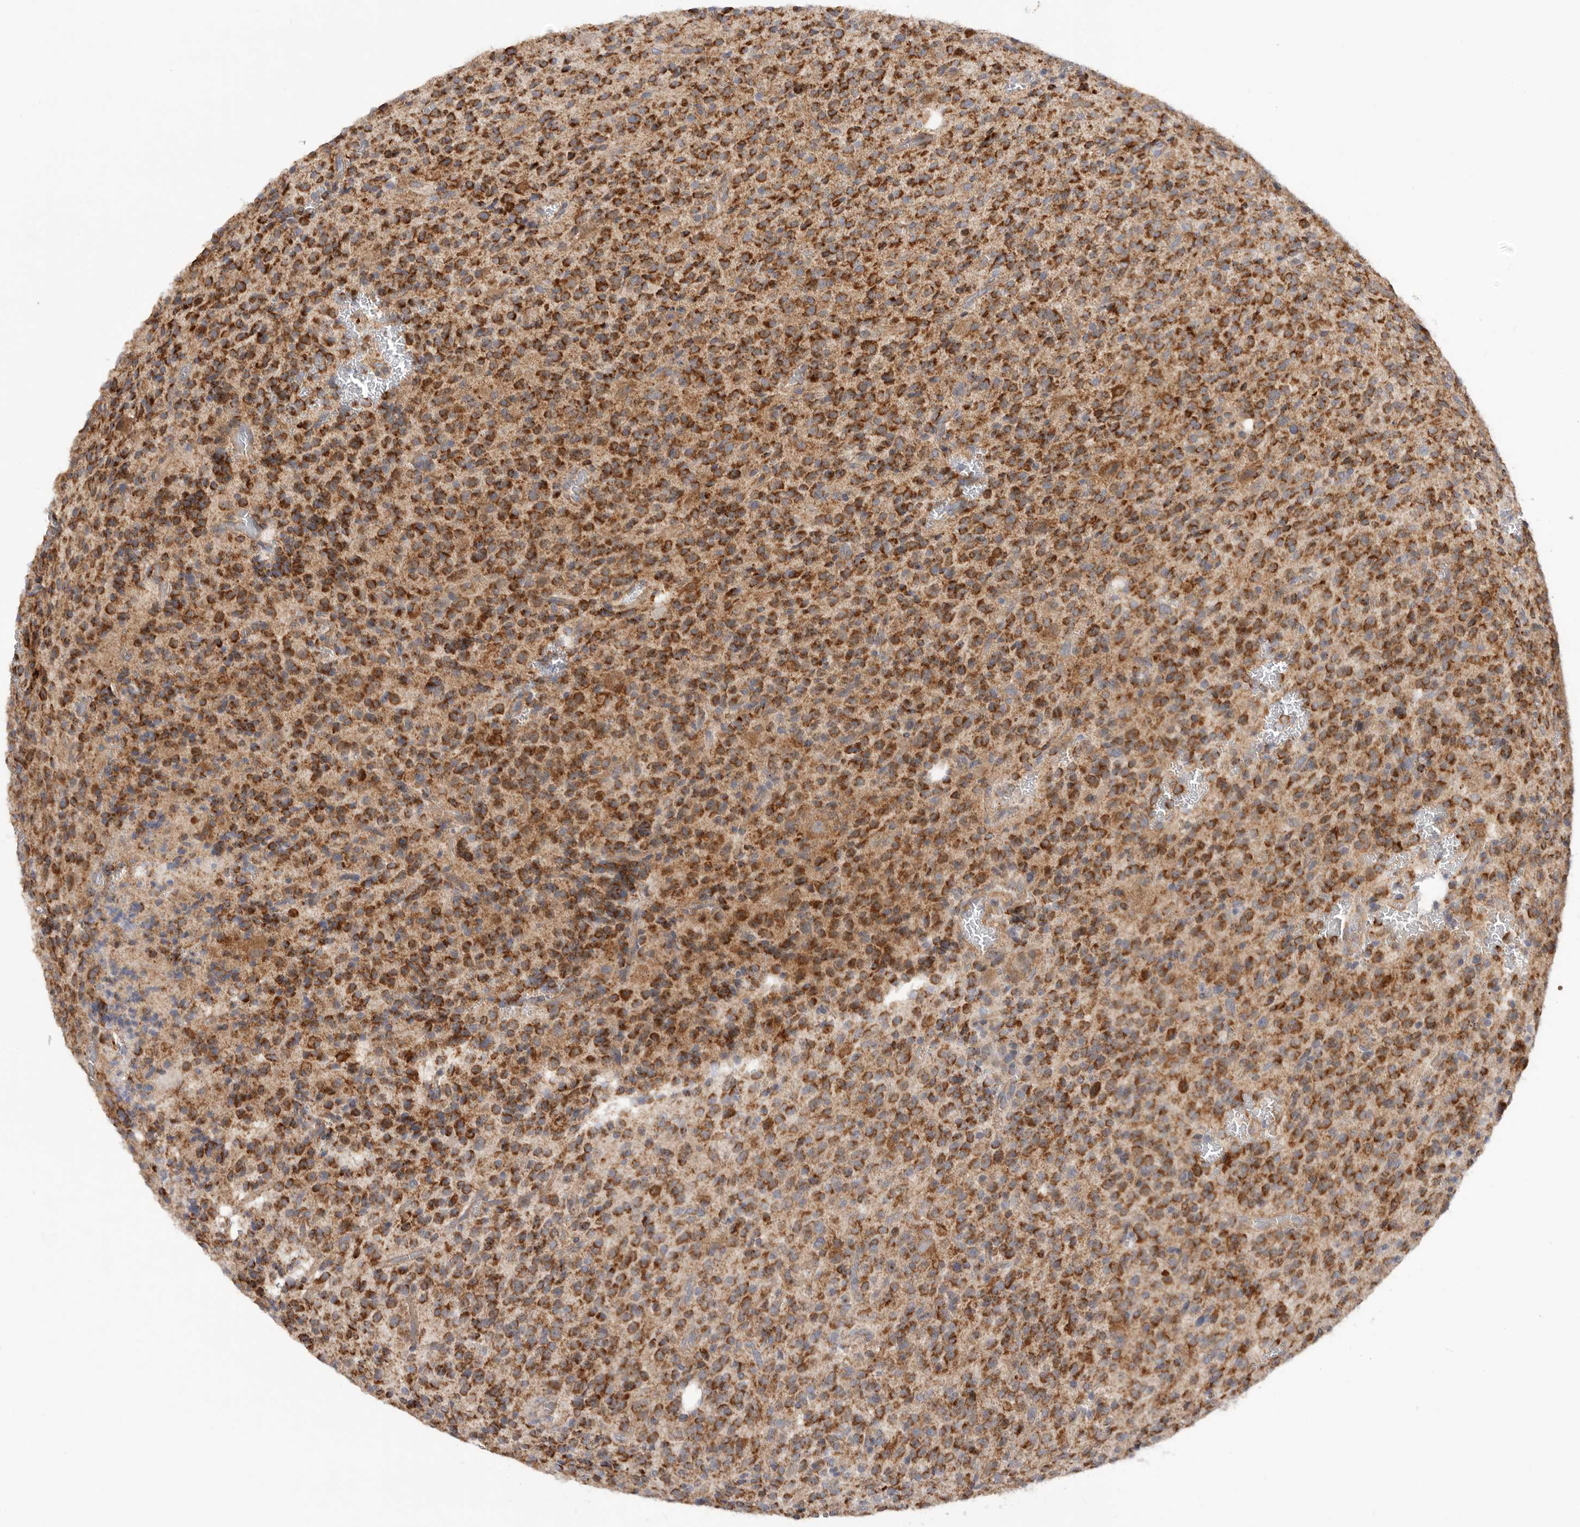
{"staining": {"intensity": "strong", "quantity": ">75%", "location": "cytoplasmic/membranous"}, "tissue": "glioma", "cell_type": "Tumor cells", "image_type": "cancer", "snomed": [{"axis": "morphology", "description": "Glioma, malignant, High grade"}, {"axis": "topography", "description": "Brain"}], "caption": "Immunohistochemistry of malignant high-grade glioma exhibits high levels of strong cytoplasmic/membranous positivity in approximately >75% of tumor cells. (Brightfield microscopy of DAB IHC at high magnification).", "gene": "MTFR1L", "patient": {"sex": "male", "age": 34}}